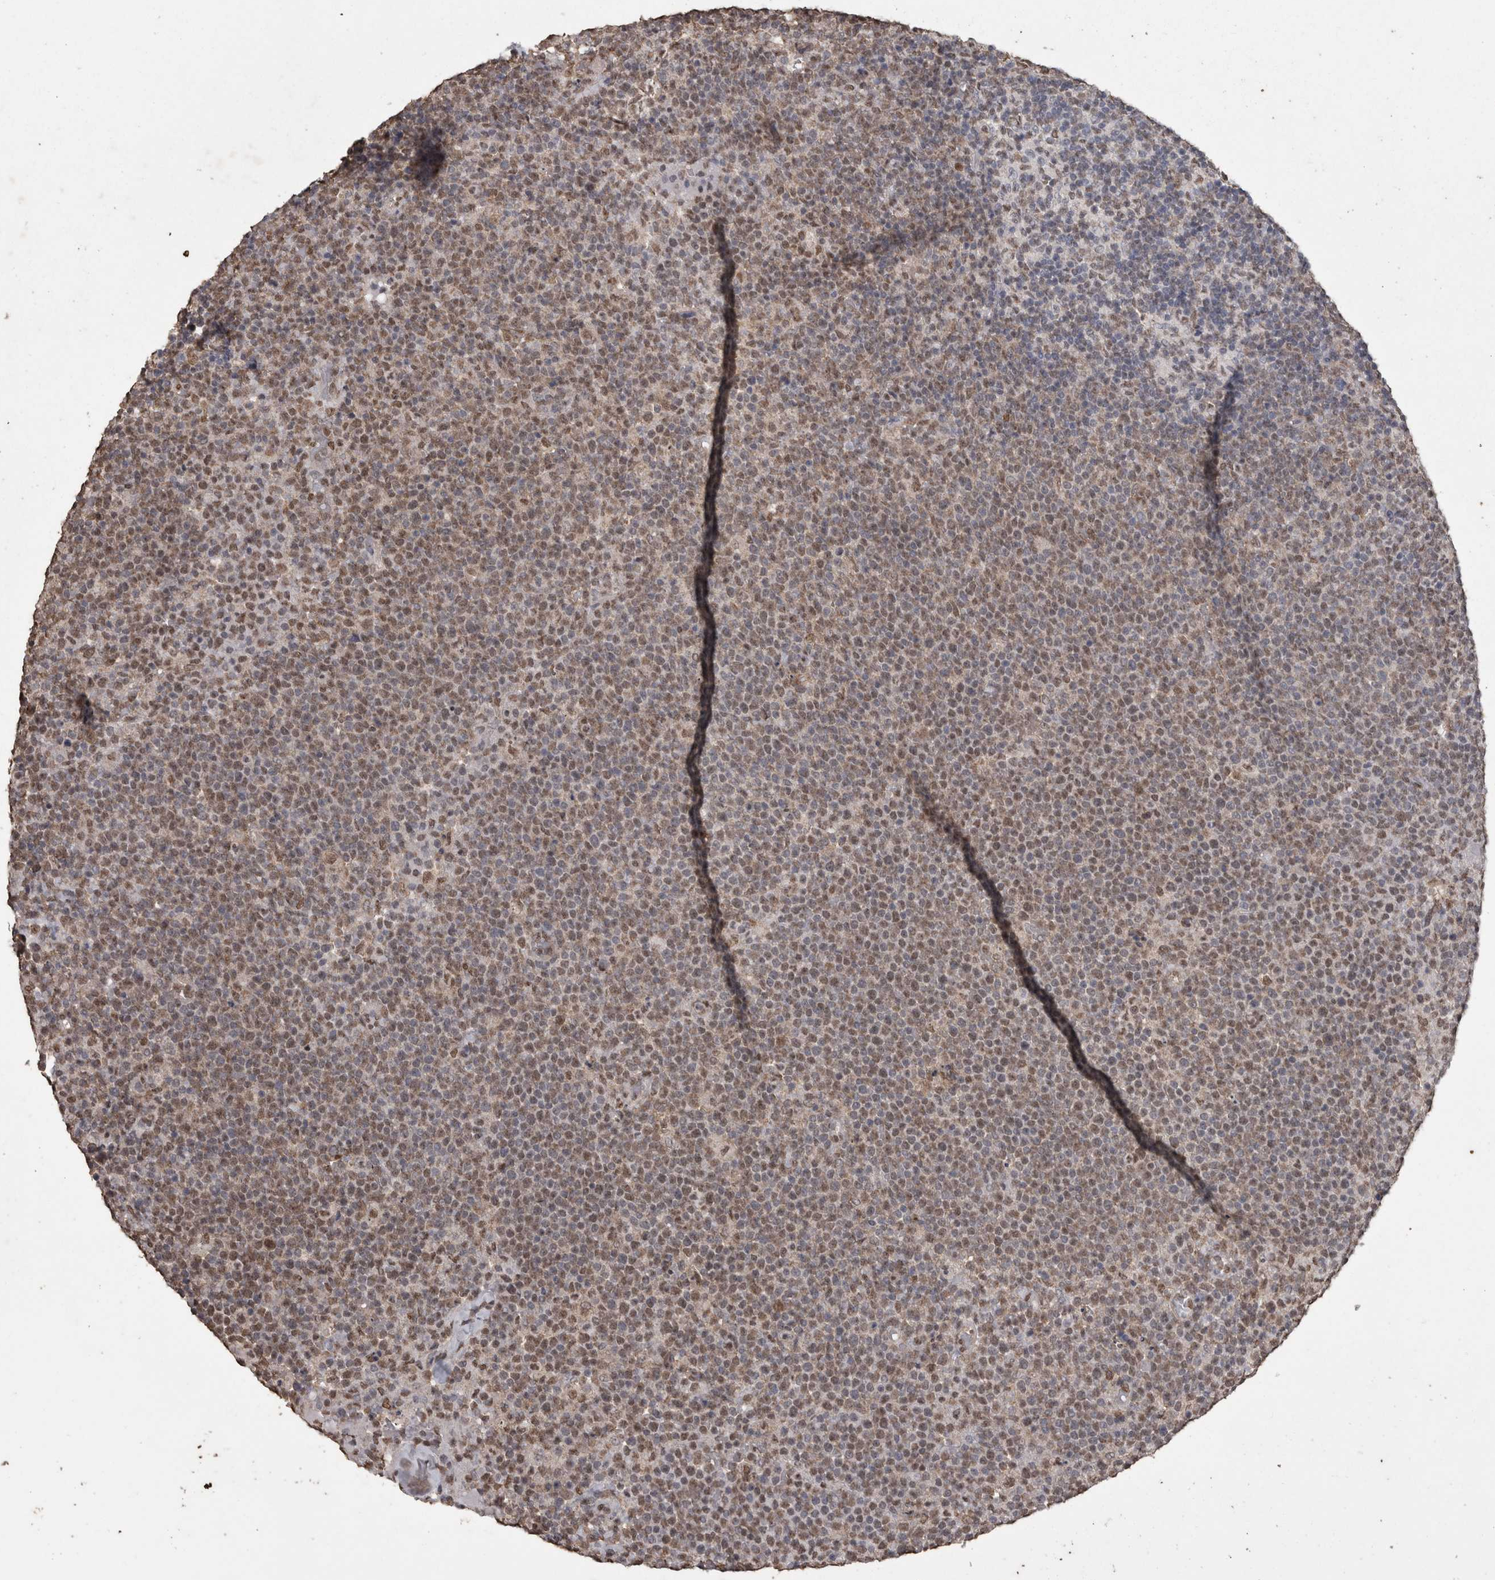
{"staining": {"intensity": "weak", "quantity": ">75%", "location": "nuclear"}, "tissue": "lymphoma", "cell_type": "Tumor cells", "image_type": "cancer", "snomed": [{"axis": "morphology", "description": "Malignant lymphoma, non-Hodgkin's type, High grade"}, {"axis": "topography", "description": "Lymph node"}], "caption": "Tumor cells reveal low levels of weak nuclear positivity in approximately >75% of cells in lymphoma.", "gene": "SMAD7", "patient": {"sex": "male", "age": 61}}